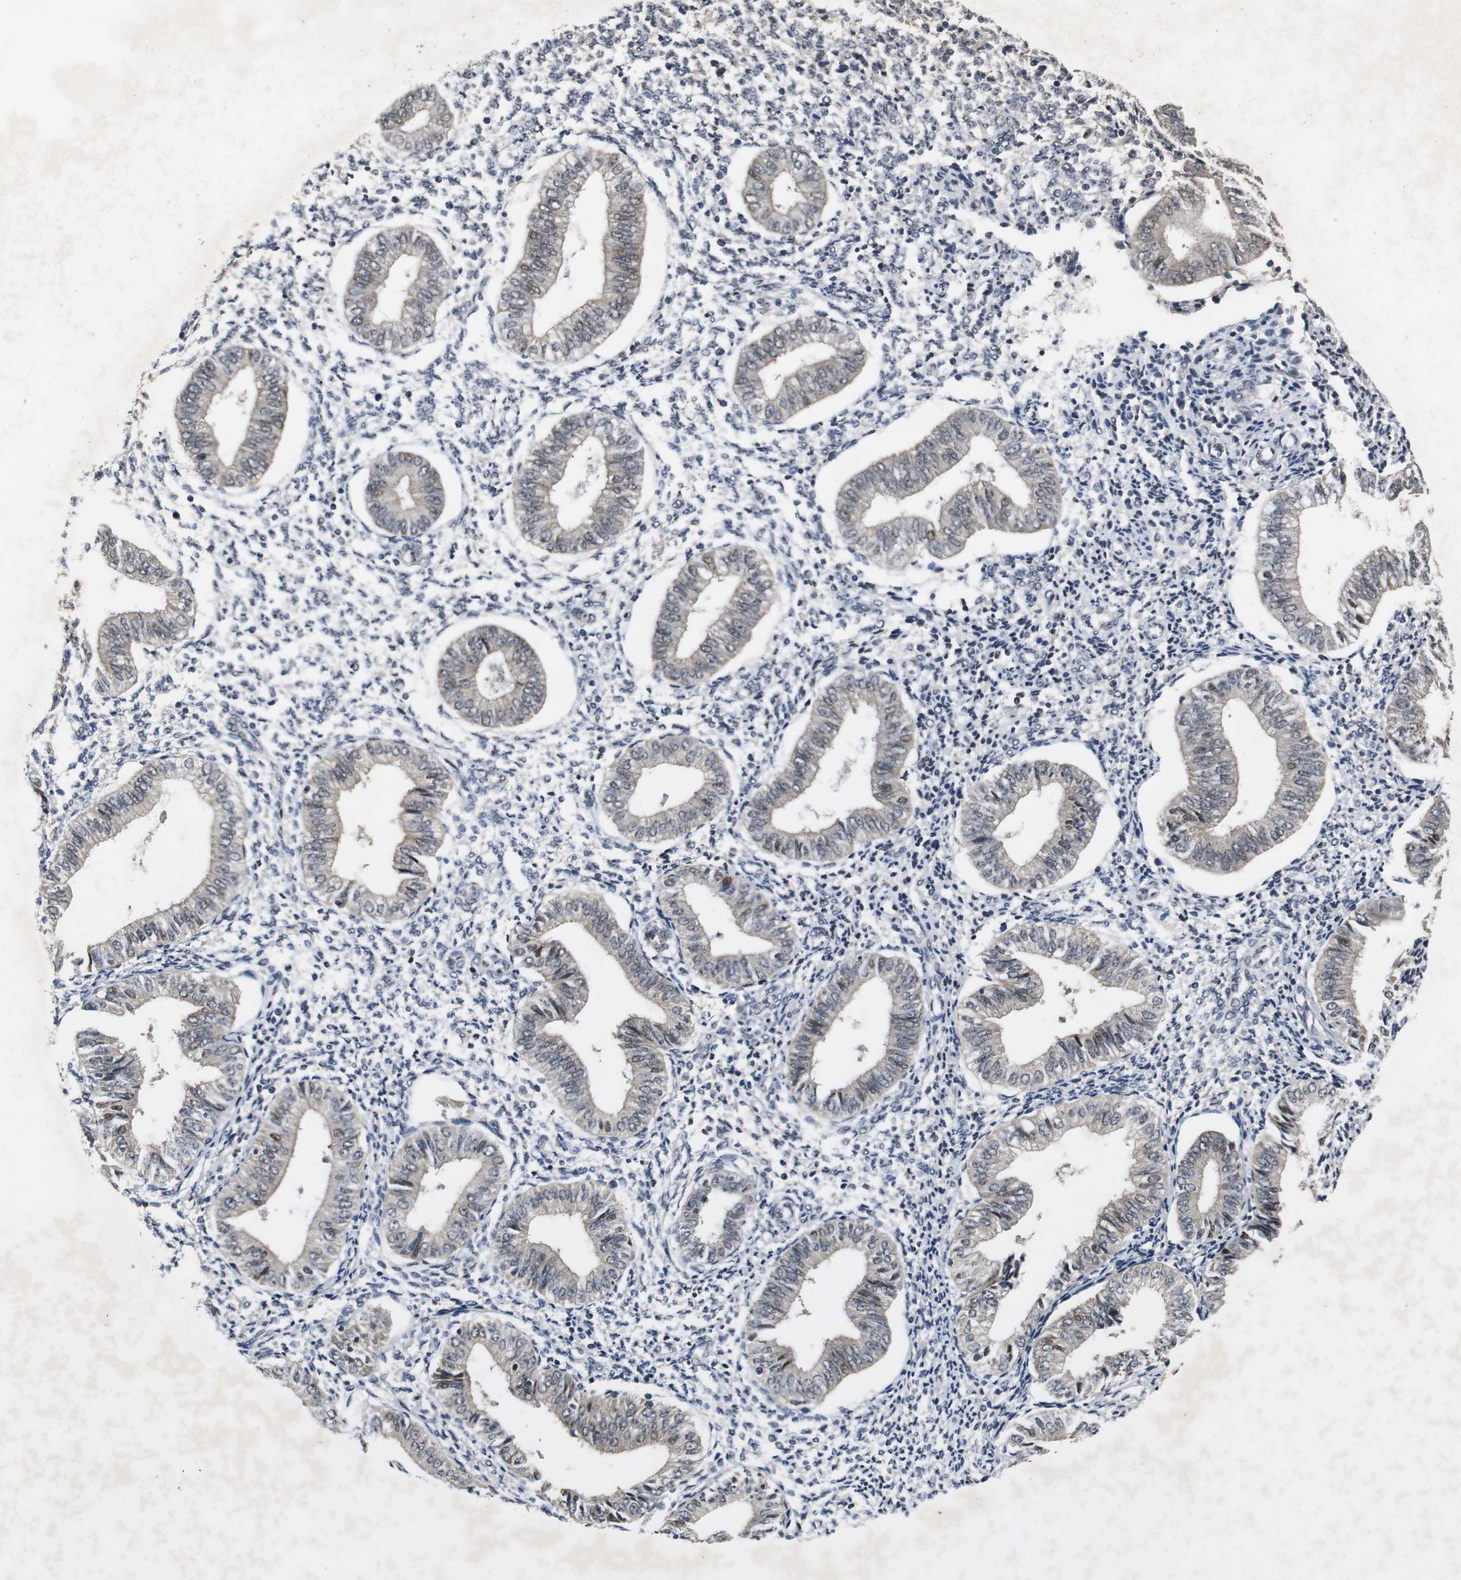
{"staining": {"intensity": "weak", "quantity": "<25%", "location": "cytoplasmic/membranous"}, "tissue": "endometrium", "cell_type": "Cells in endometrial stroma", "image_type": "normal", "snomed": [{"axis": "morphology", "description": "Normal tissue, NOS"}, {"axis": "topography", "description": "Endometrium"}], "caption": "Immunohistochemistry (IHC) of benign endometrium shows no expression in cells in endometrial stroma. (DAB IHC, high magnification).", "gene": "ZBTB46", "patient": {"sex": "female", "age": 50}}